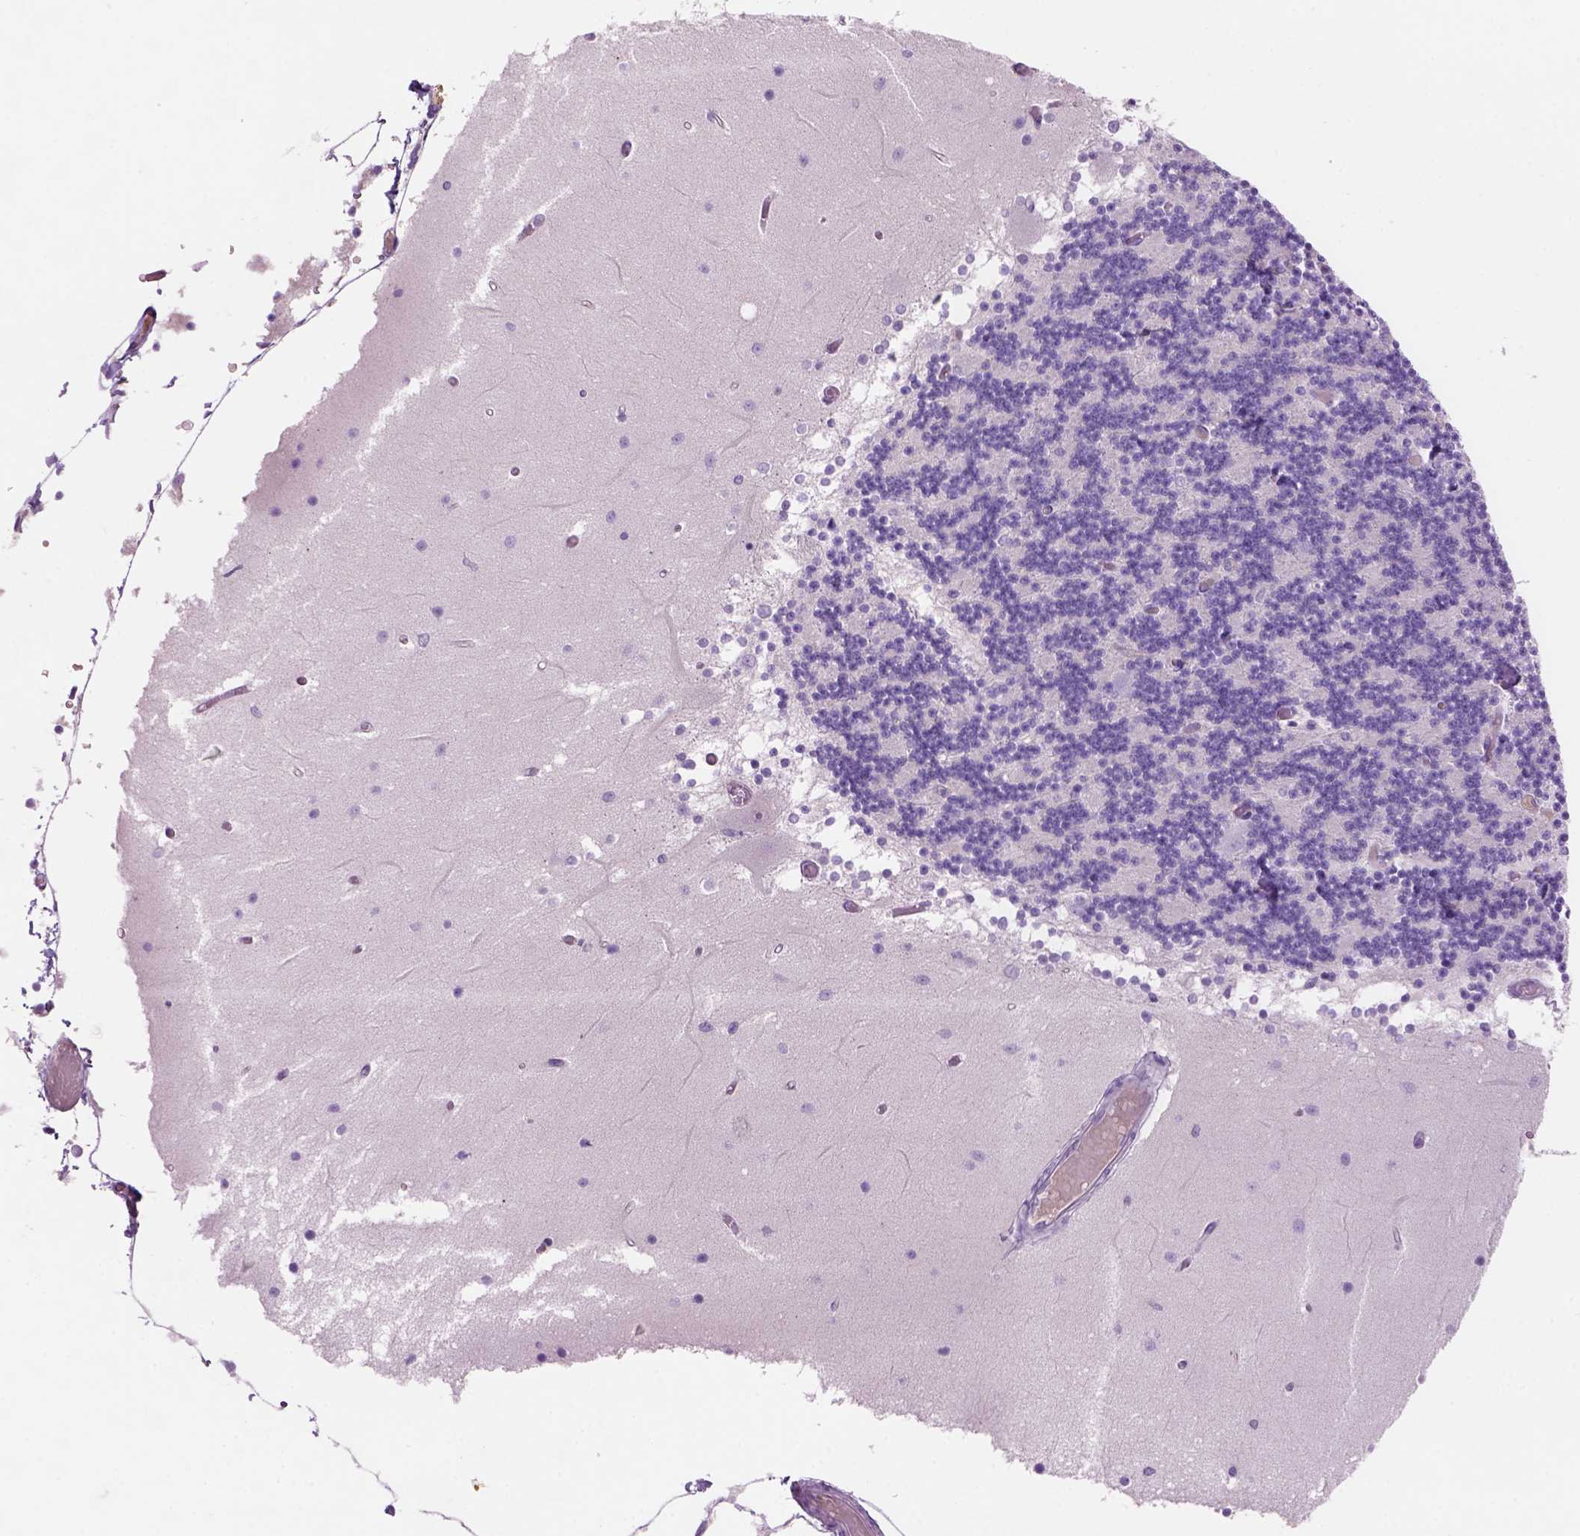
{"staining": {"intensity": "negative", "quantity": "none", "location": "none"}, "tissue": "cerebellum", "cell_type": "Cells in granular layer", "image_type": "normal", "snomed": [{"axis": "morphology", "description": "Normal tissue, NOS"}, {"axis": "topography", "description": "Cerebellum"}], "caption": "Image shows no protein positivity in cells in granular layer of unremarkable cerebellum. (DAB (3,3'-diaminobenzidine) IHC visualized using brightfield microscopy, high magnification).", "gene": "CD84", "patient": {"sex": "female", "age": 28}}